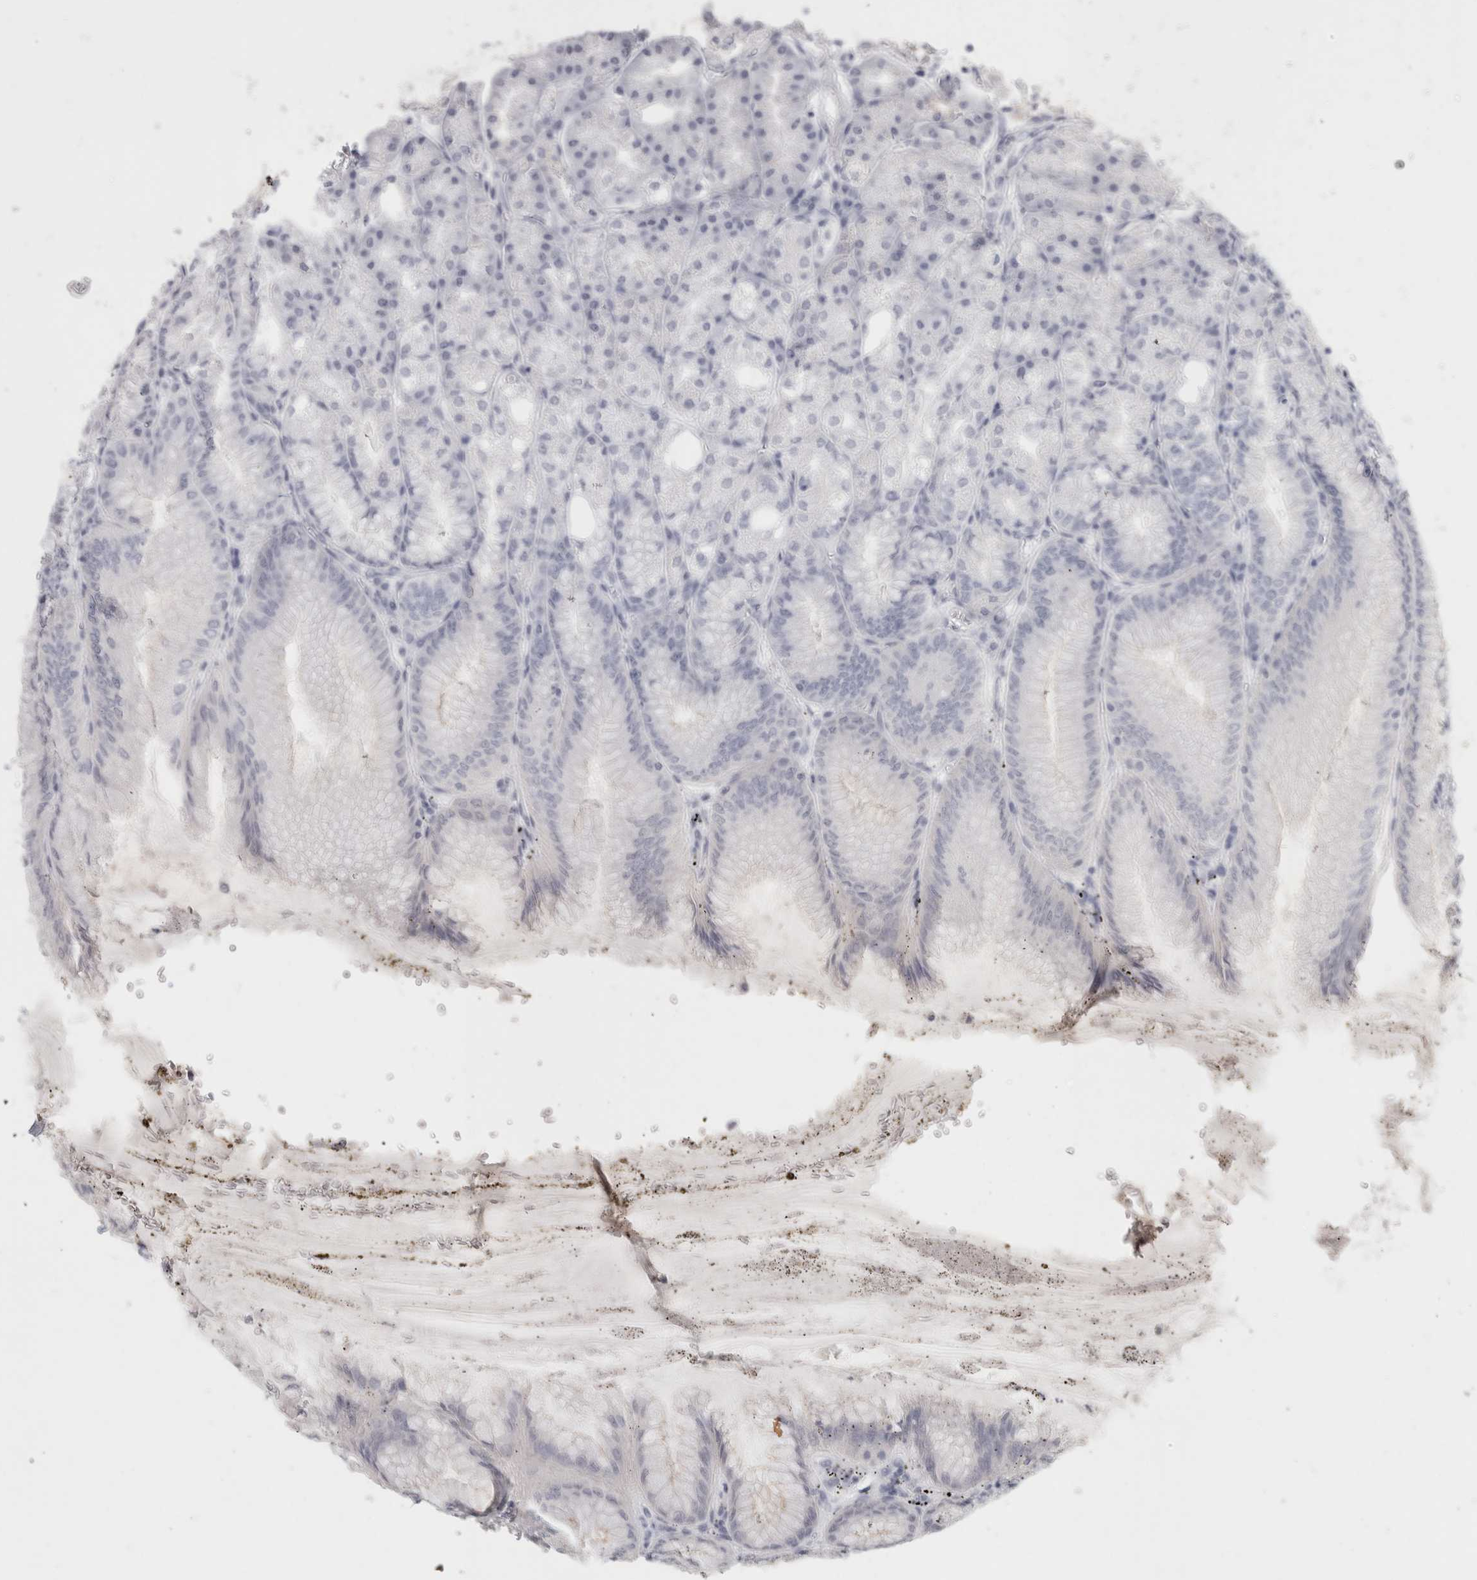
{"staining": {"intensity": "negative", "quantity": "none", "location": "none"}, "tissue": "stomach", "cell_type": "Glandular cells", "image_type": "normal", "snomed": [{"axis": "morphology", "description": "Normal tissue, NOS"}, {"axis": "topography", "description": "Stomach, lower"}], "caption": "High power microscopy photomicrograph of an IHC histopathology image of normal stomach, revealing no significant staining in glandular cells.", "gene": "FBLIM1", "patient": {"sex": "male", "age": 71}}